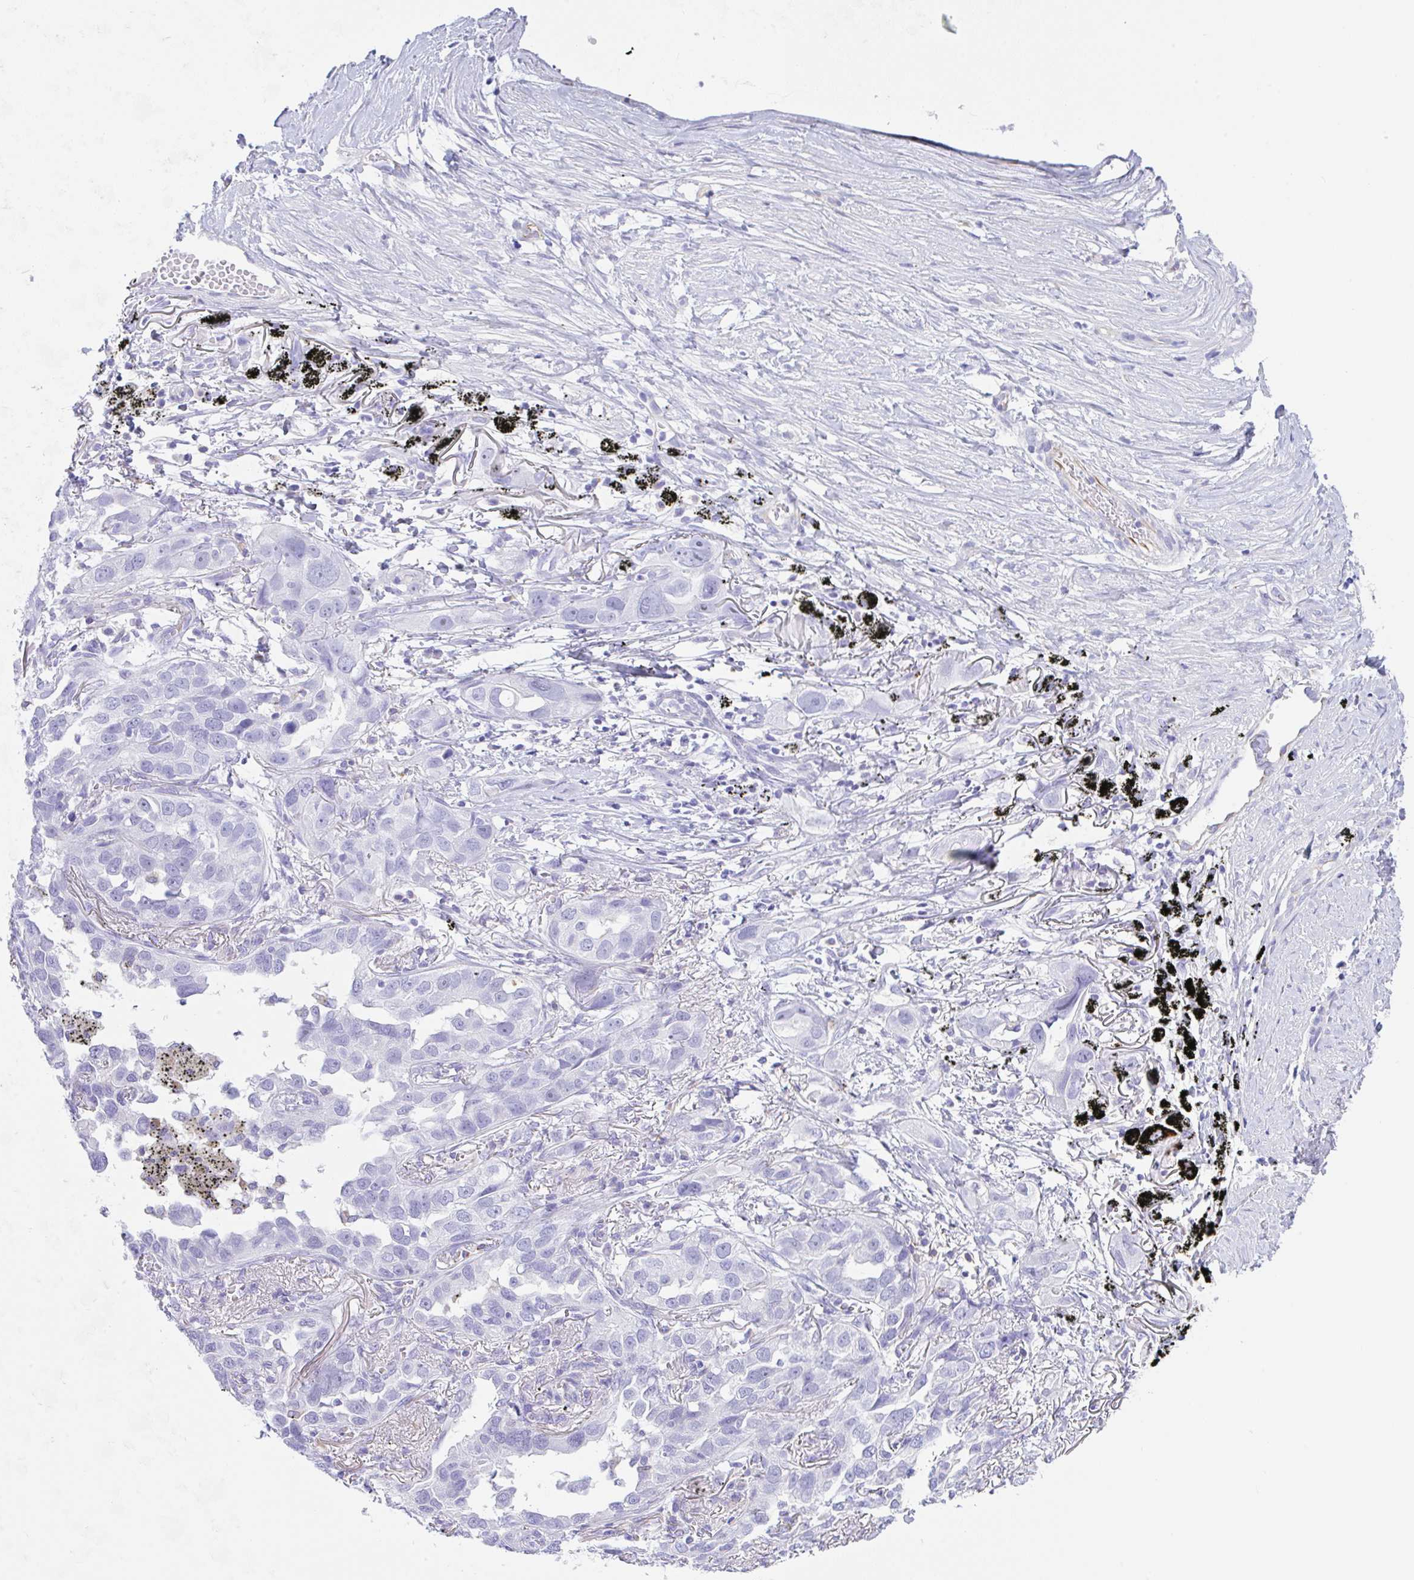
{"staining": {"intensity": "negative", "quantity": "none", "location": "none"}, "tissue": "lung cancer", "cell_type": "Tumor cells", "image_type": "cancer", "snomed": [{"axis": "morphology", "description": "Adenocarcinoma, NOS"}, {"axis": "topography", "description": "Lung"}], "caption": "DAB immunohistochemical staining of human lung adenocarcinoma exhibits no significant positivity in tumor cells. The staining is performed using DAB (3,3'-diaminobenzidine) brown chromogen with nuclei counter-stained in using hematoxylin.", "gene": "NDUFAF8", "patient": {"sex": "male", "age": 67}}